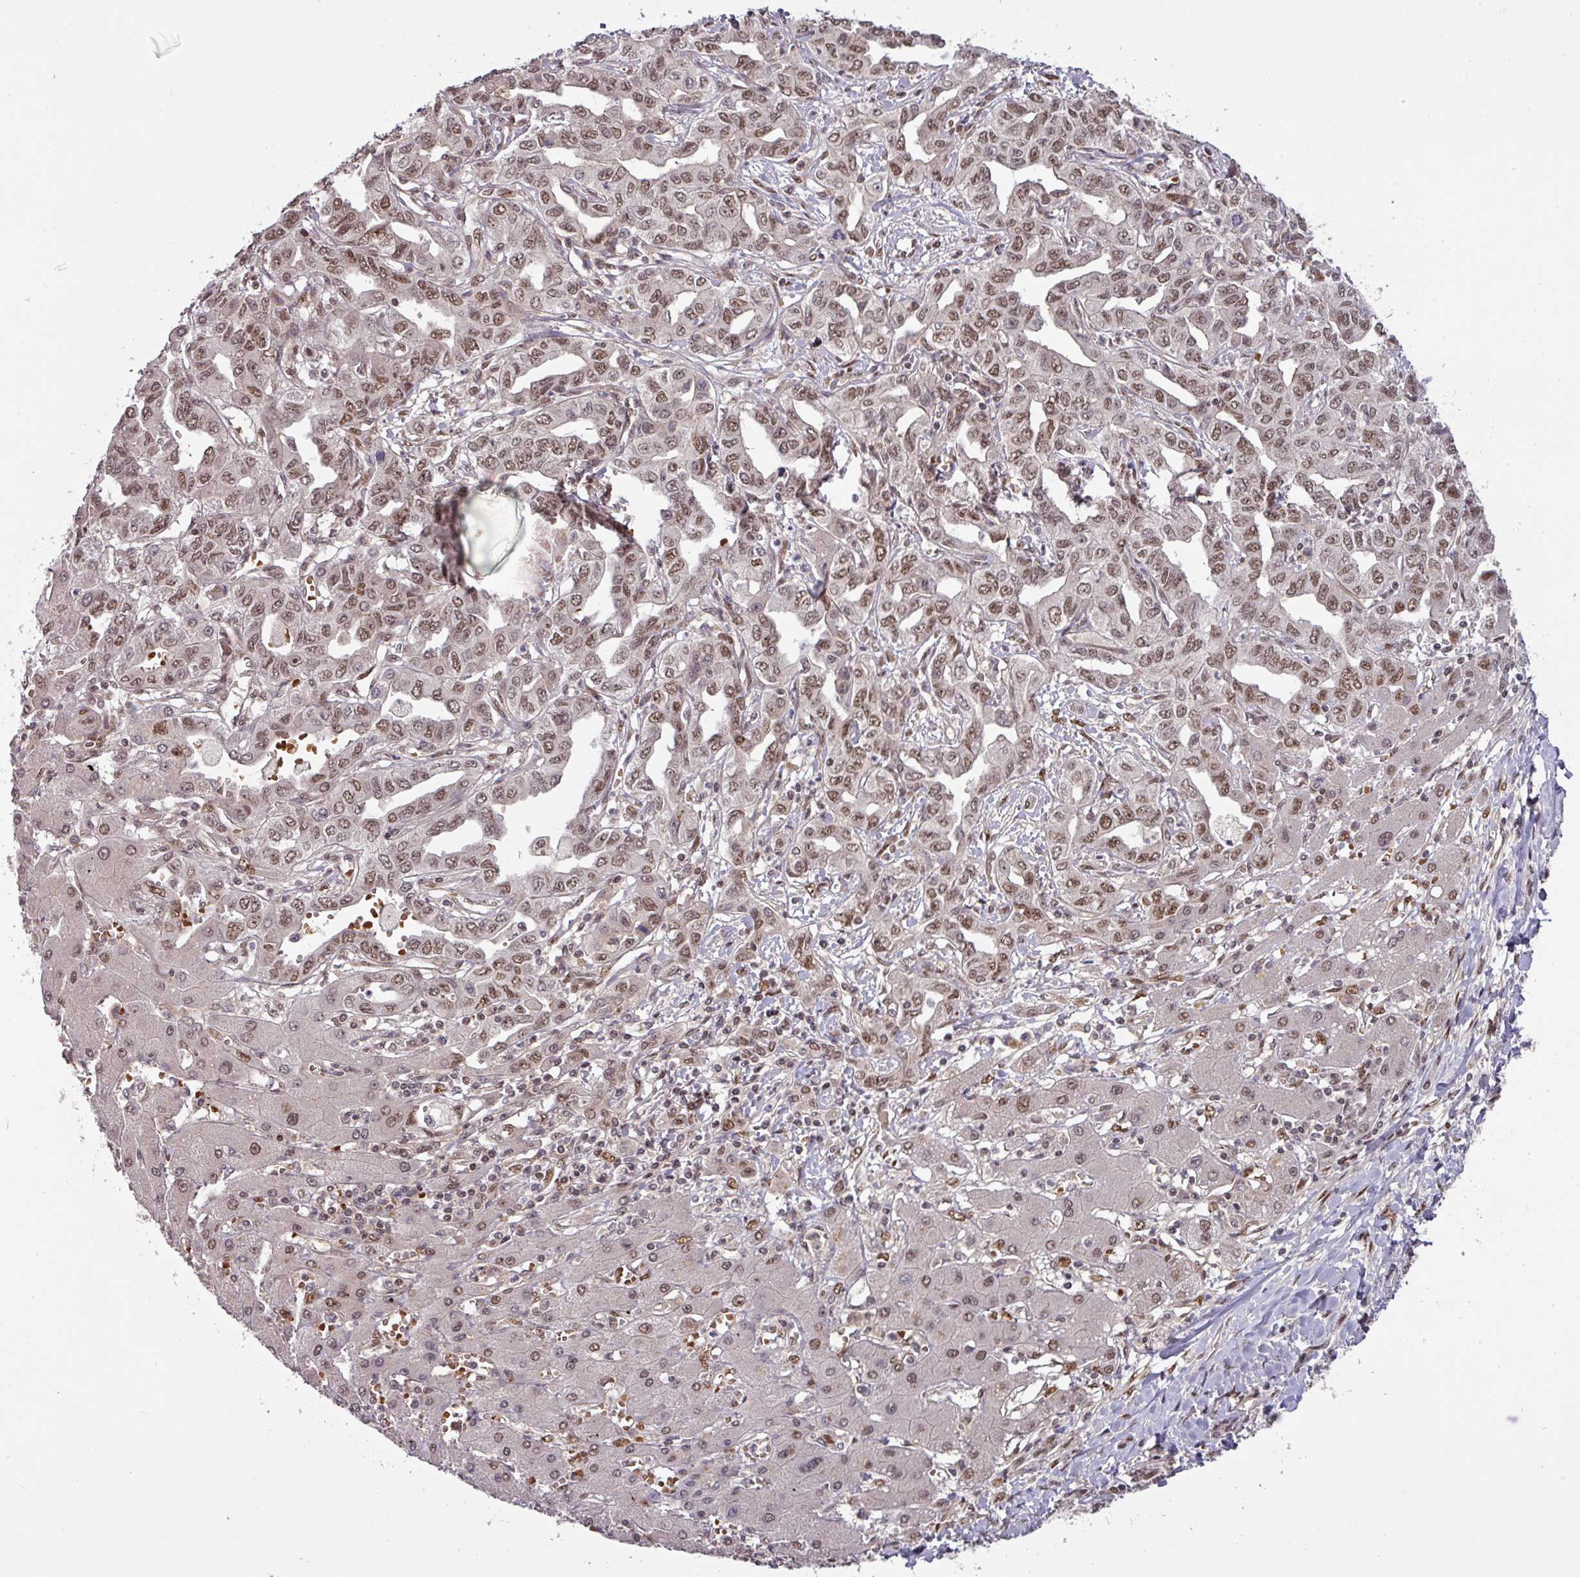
{"staining": {"intensity": "moderate", "quantity": ">75%", "location": "nuclear"}, "tissue": "liver cancer", "cell_type": "Tumor cells", "image_type": "cancer", "snomed": [{"axis": "morphology", "description": "Cholangiocarcinoma"}, {"axis": "topography", "description": "Liver"}], "caption": "Tumor cells show medium levels of moderate nuclear expression in about >75% of cells in cholangiocarcinoma (liver).", "gene": "CIC", "patient": {"sex": "male", "age": 59}}